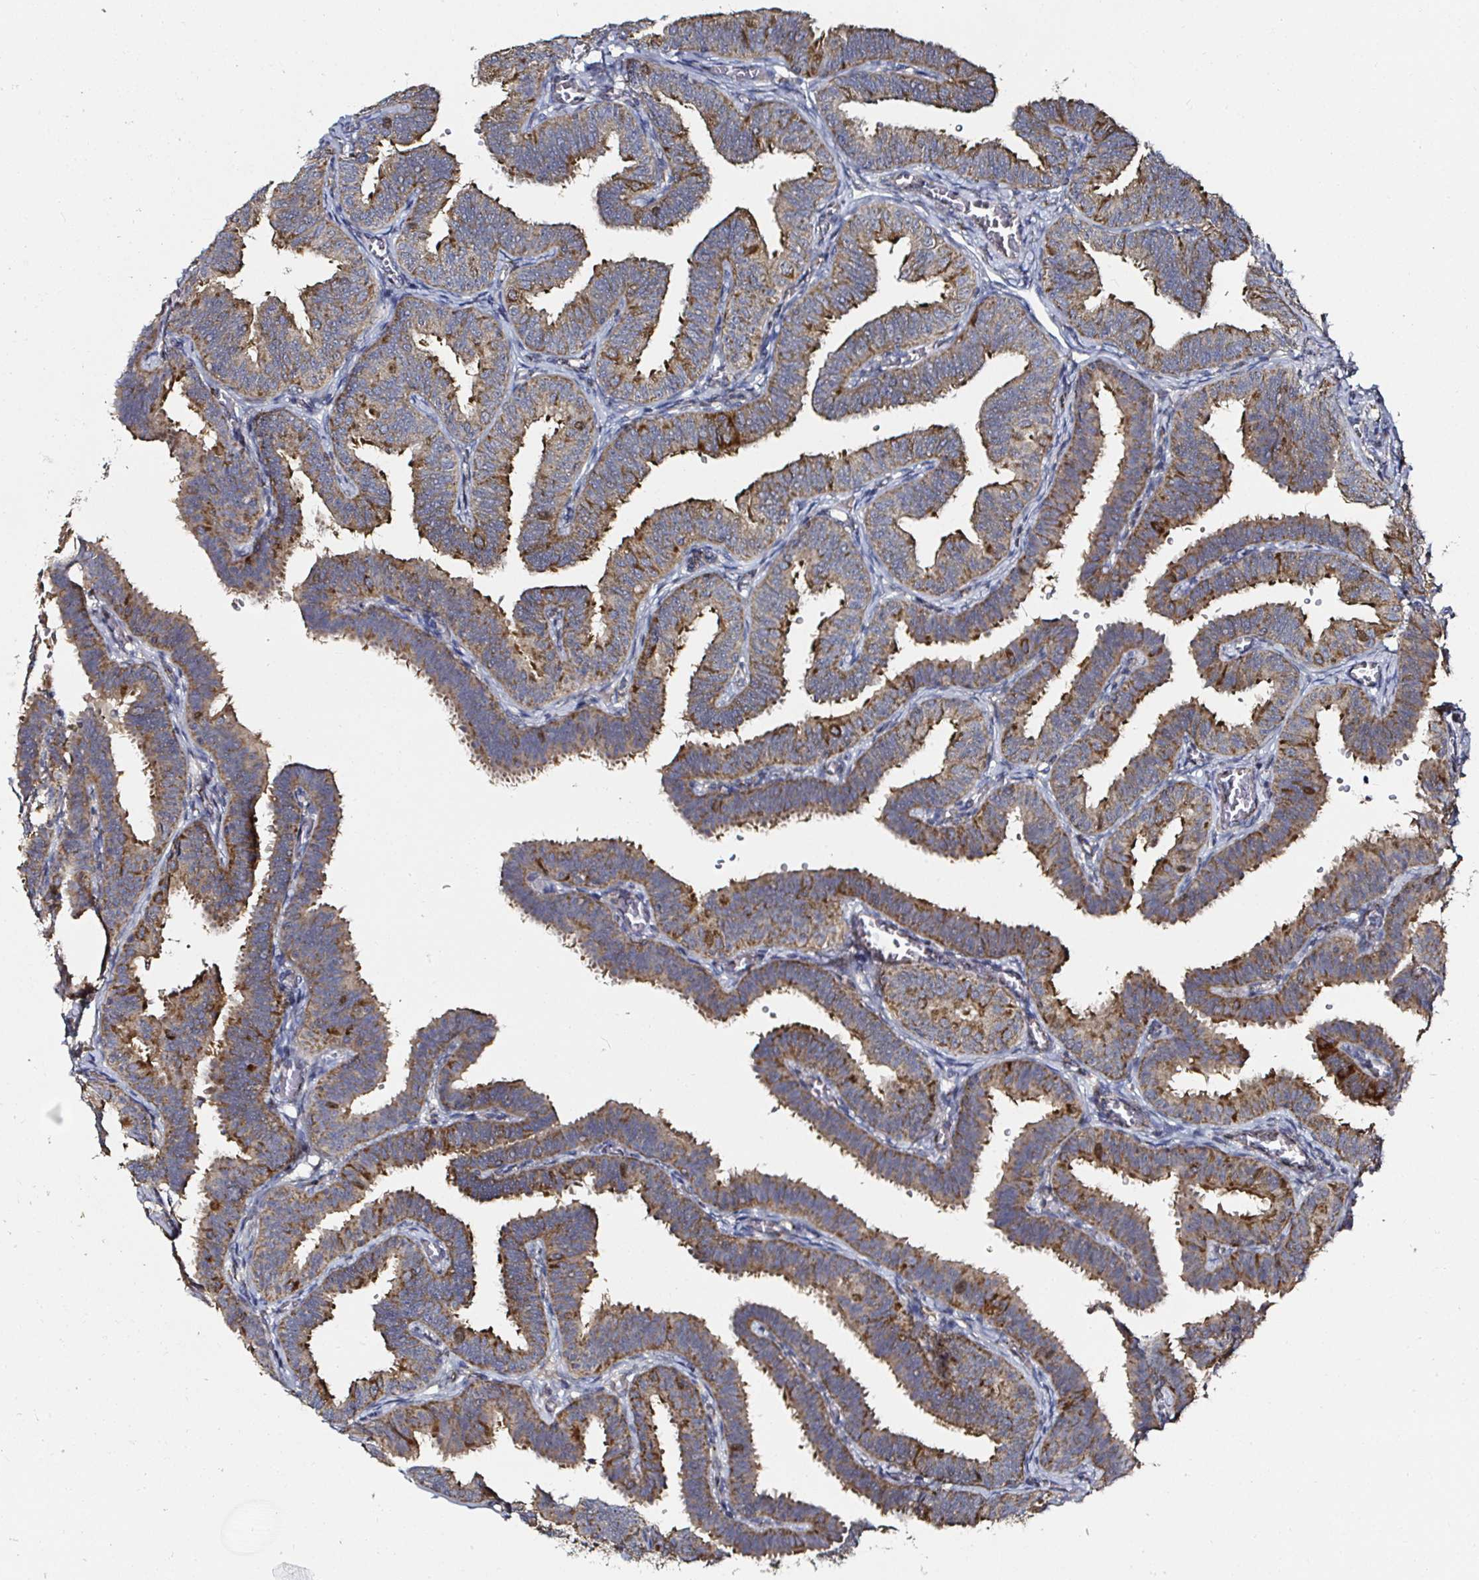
{"staining": {"intensity": "strong", "quantity": ">75%", "location": "cytoplasmic/membranous"}, "tissue": "fallopian tube", "cell_type": "Glandular cells", "image_type": "normal", "snomed": [{"axis": "morphology", "description": "Normal tissue, NOS"}, {"axis": "topography", "description": "Fallopian tube"}], "caption": "High-power microscopy captured an immunohistochemistry micrograph of benign fallopian tube, revealing strong cytoplasmic/membranous staining in approximately >75% of glandular cells. The protein of interest is stained brown, and the nuclei are stained in blue (DAB (3,3'-diaminobenzidine) IHC with brightfield microscopy, high magnification).", "gene": "ATAD3A", "patient": {"sex": "female", "age": 25}}